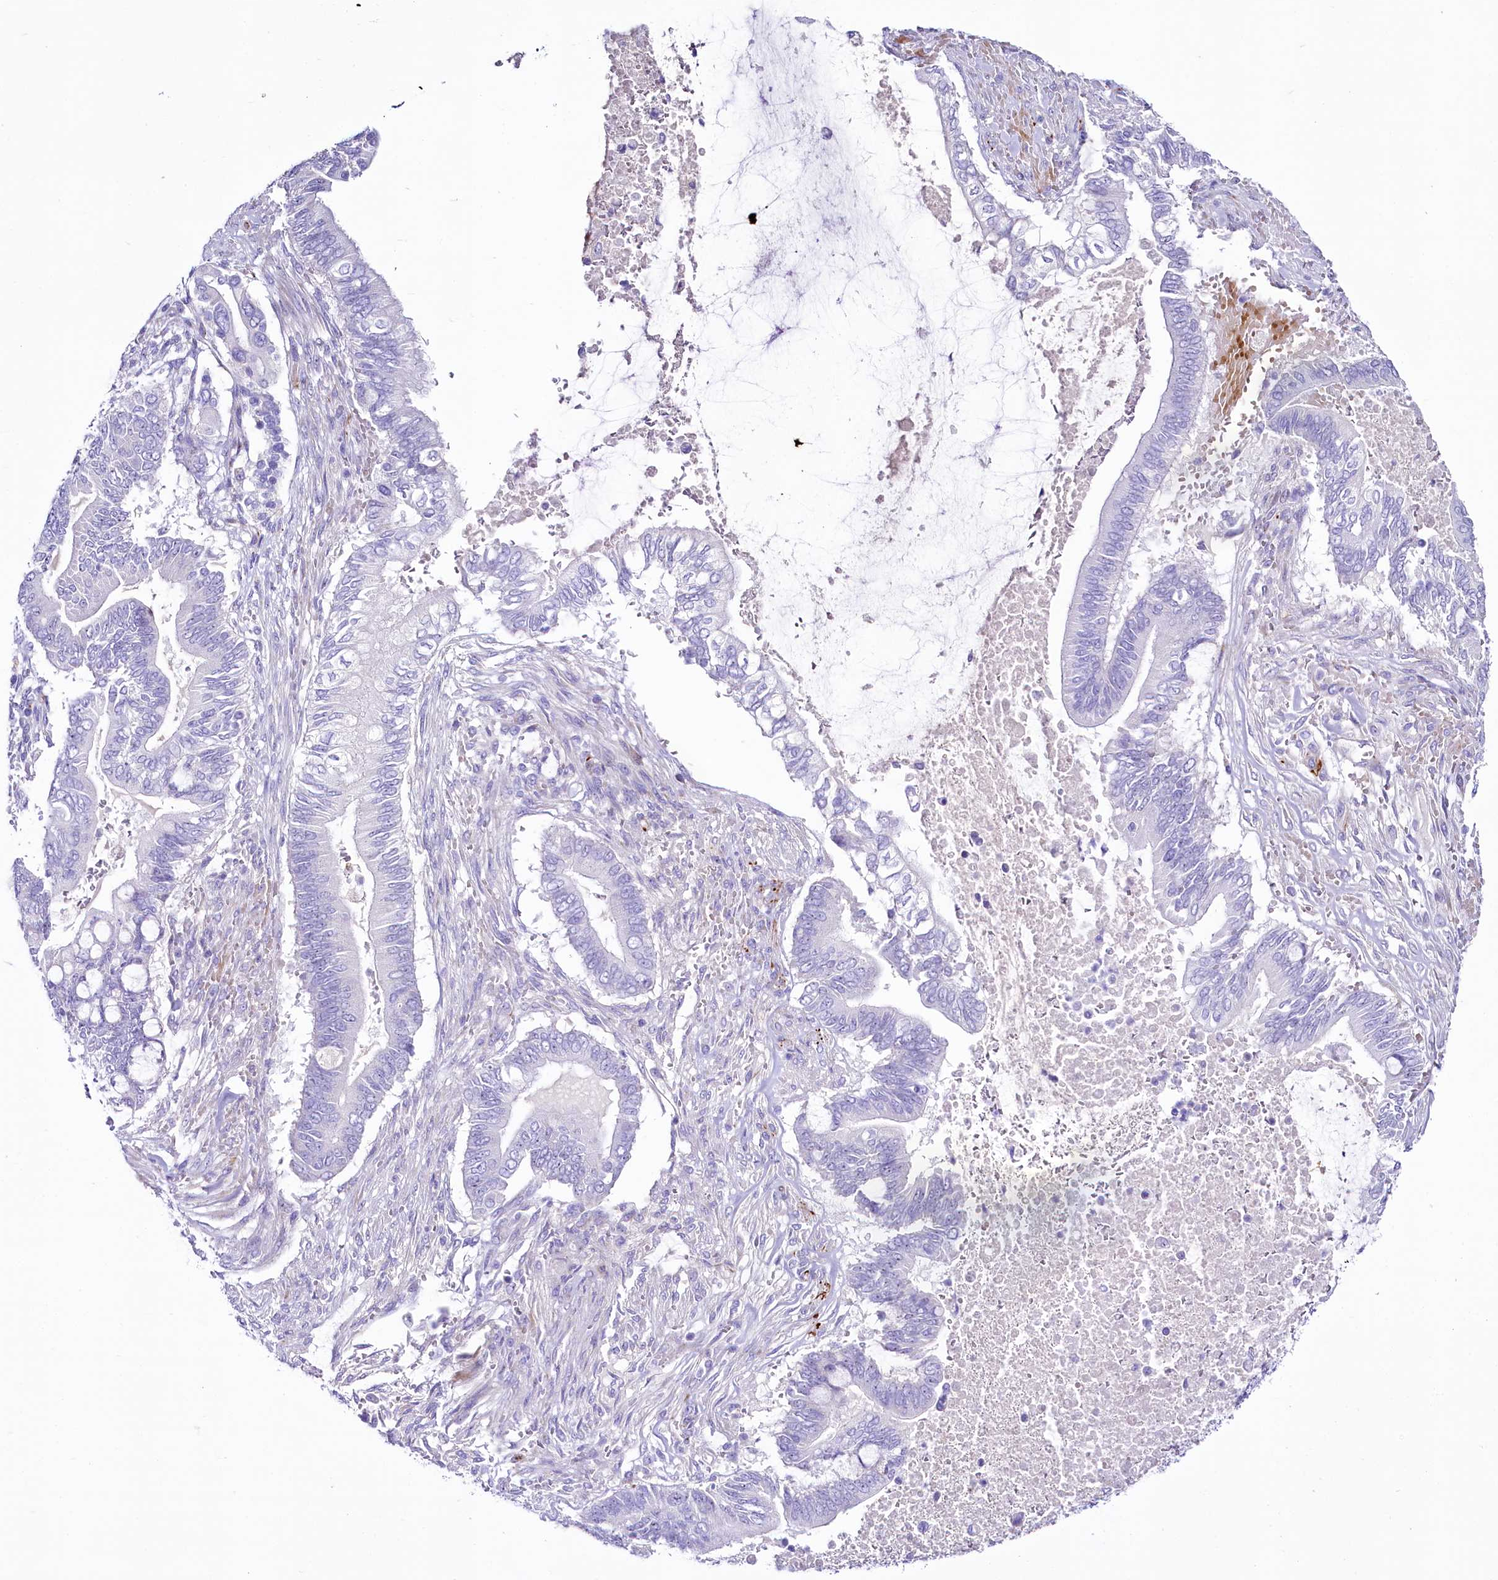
{"staining": {"intensity": "negative", "quantity": "none", "location": "none"}, "tissue": "pancreatic cancer", "cell_type": "Tumor cells", "image_type": "cancer", "snomed": [{"axis": "morphology", "description": "Adenocarcinoma, NOS"}, {"axis": "topography", "description": "Pancreas"}], "caption": "DAB (3,3'-diaminobenzidine) immunohistochemical staining of adenocarcinoma (pancreatic) shows no significant expression in tumor cells. The staining is performed using DAB brown chromogen with nuclei counter-stained in using hematoxylin.", "gene": "SH3TC2", "patient": {"sex": "male", "age": 68}}